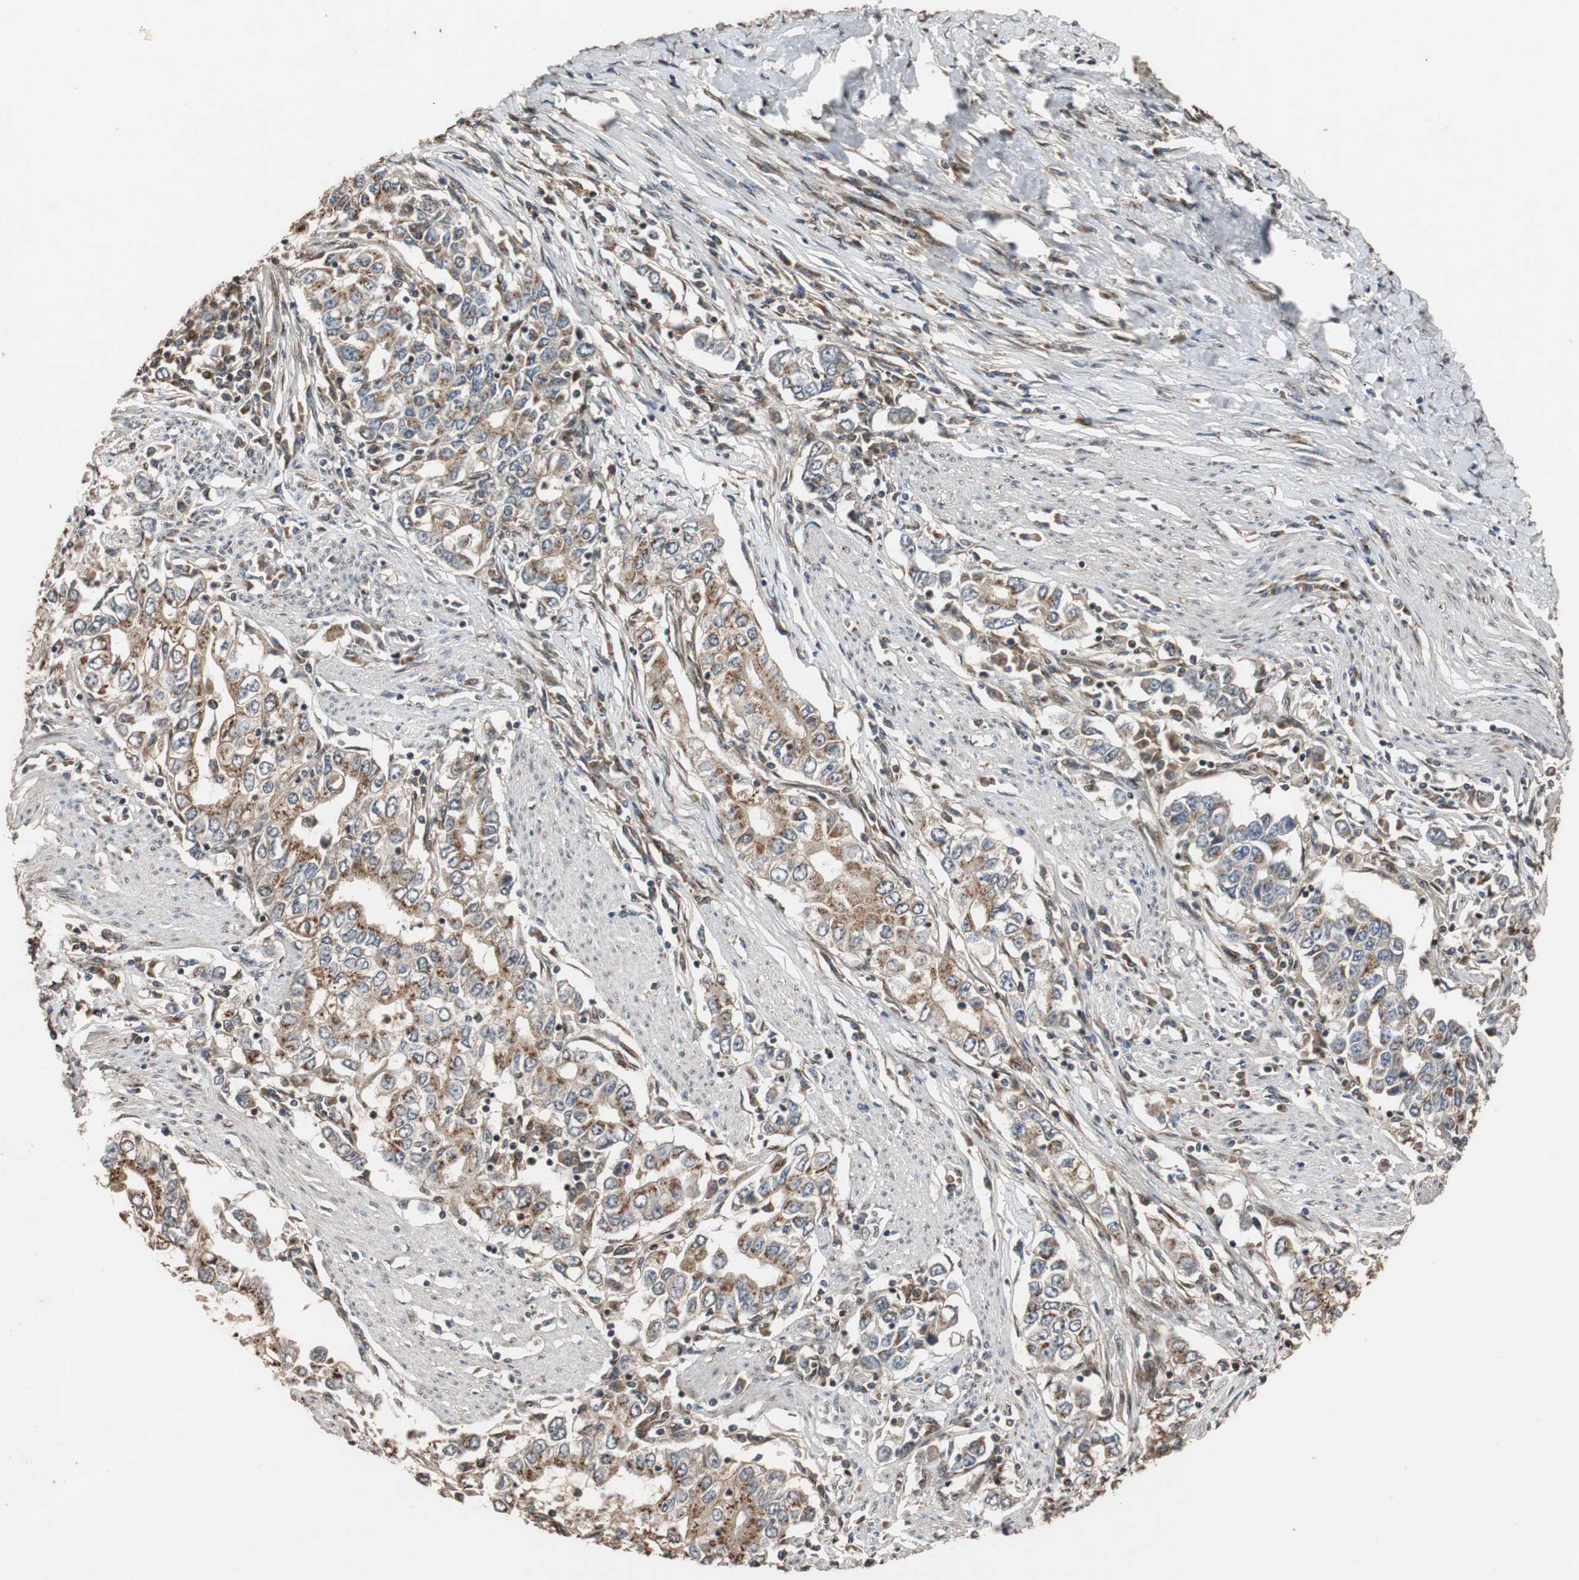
{"staining": {"intensity": "moderate", "quantity": ">75%", "location": "cytoplasmic/membranous"}, "tissue": "stomach cancer", "cell_type": "Tumor cells", "image_type": "cancer", "snomed": [{"axis": "morphology", "description": "Adenocarcinoma, NOS"}, {"axis": "topography", "description": "Stomach, lower"}], "caption": "Brown immunohistochemical staining in human stomach cancer (adenocarcinoma) exhibits moderate cytoplasmic/membranous staining in about >75% of tumor cells.", "gene": "USP31", "patient": {"sex": "female", "age": 72}}